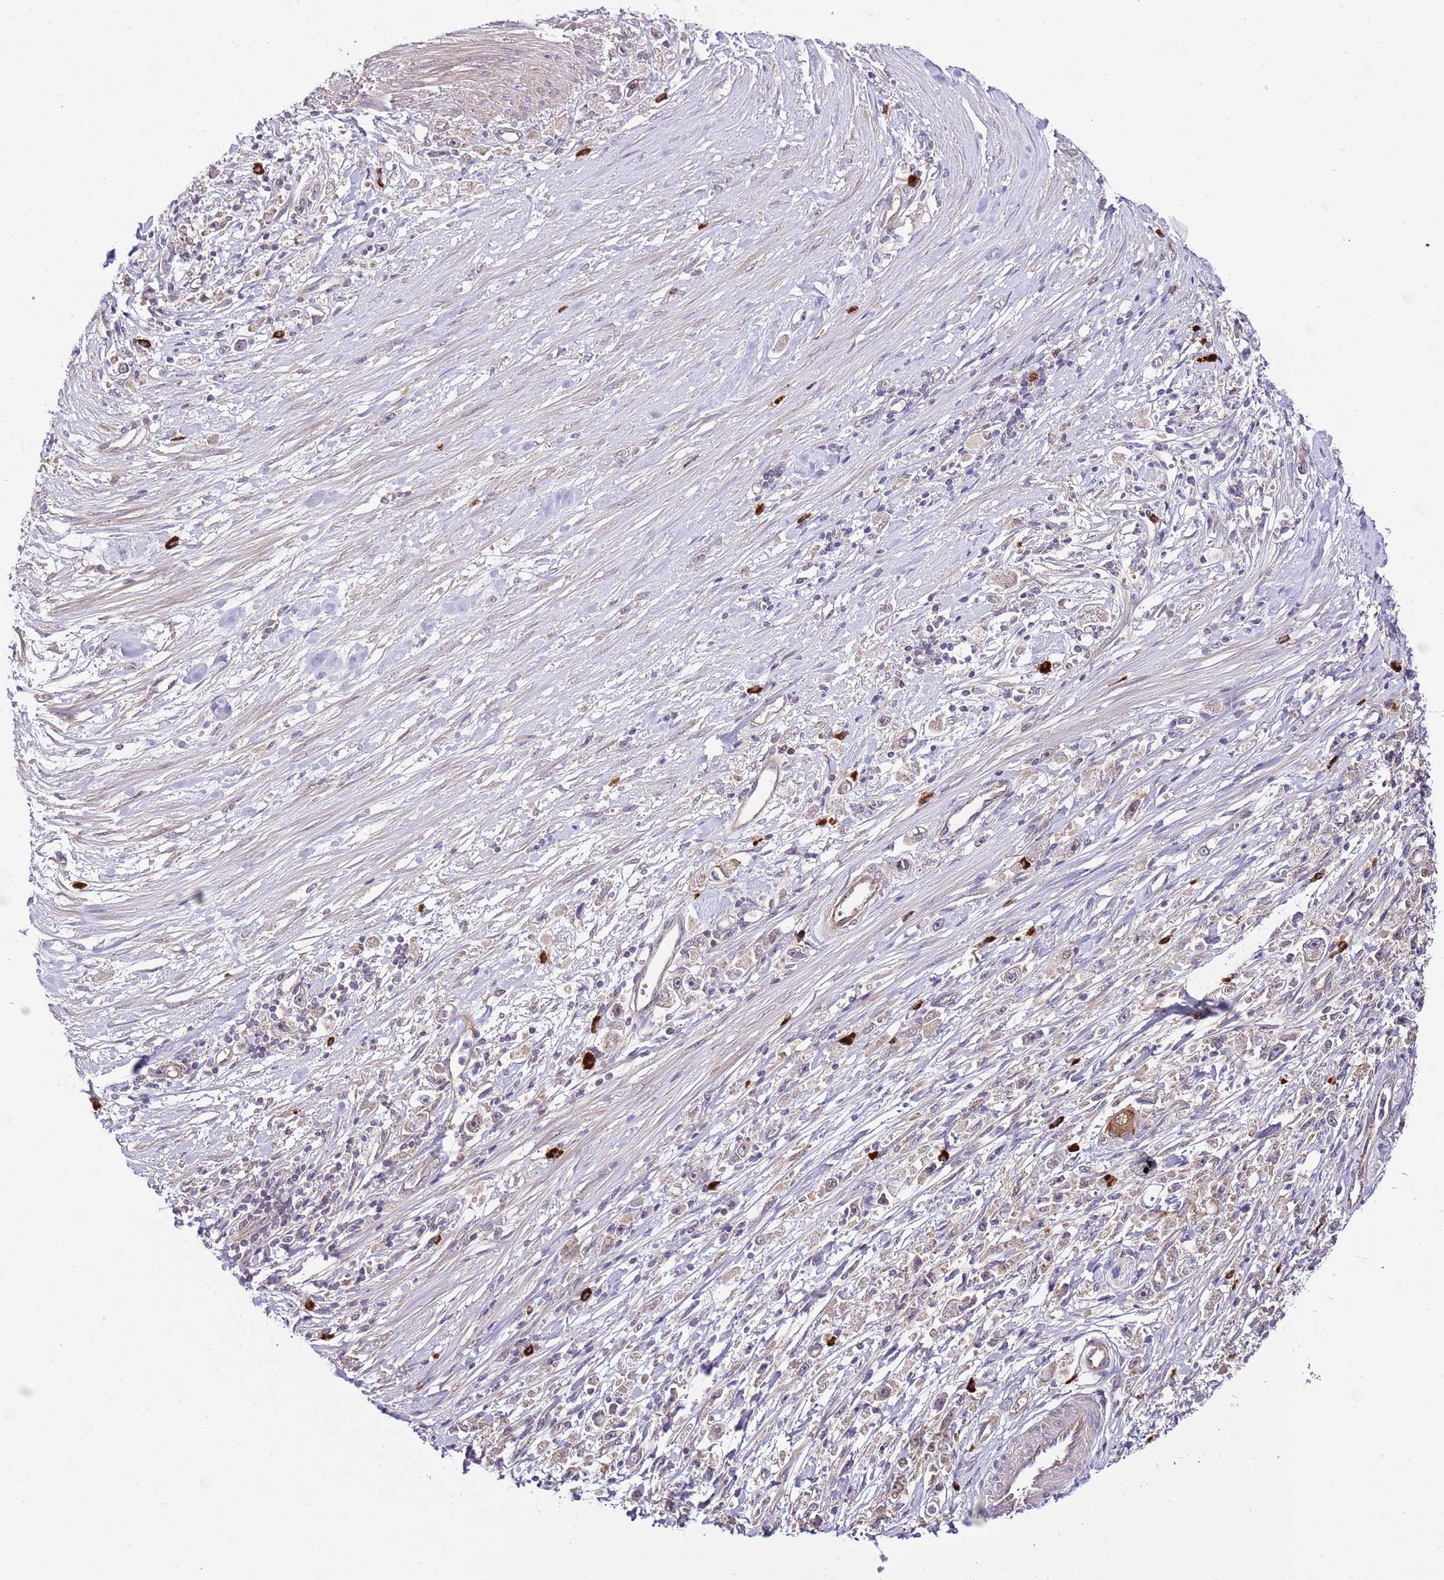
{"staining": {"intensity": "weak", "quantity": "<25%", "location": "cytoplasmic/membranous"}, "tissue": "stomach cancer", "cell_type": "Tumor cells", "image_type": "cancer", "snomed": [{"axis": "morphology", "description": "Adenocarcinoma, NOS"}, {"axis": "topography", "description": "Stomach"}], "caption": "A photomicrograph of human stomach cancer is negative for staining in tumor cells. (Stains: DAB immunohistochemistry with hematoxylin counter stain, Microscopy: brightfield microscopy at high magnification).", "gene": "DONSON", "patient": {"sex": "female", "age": 59}}